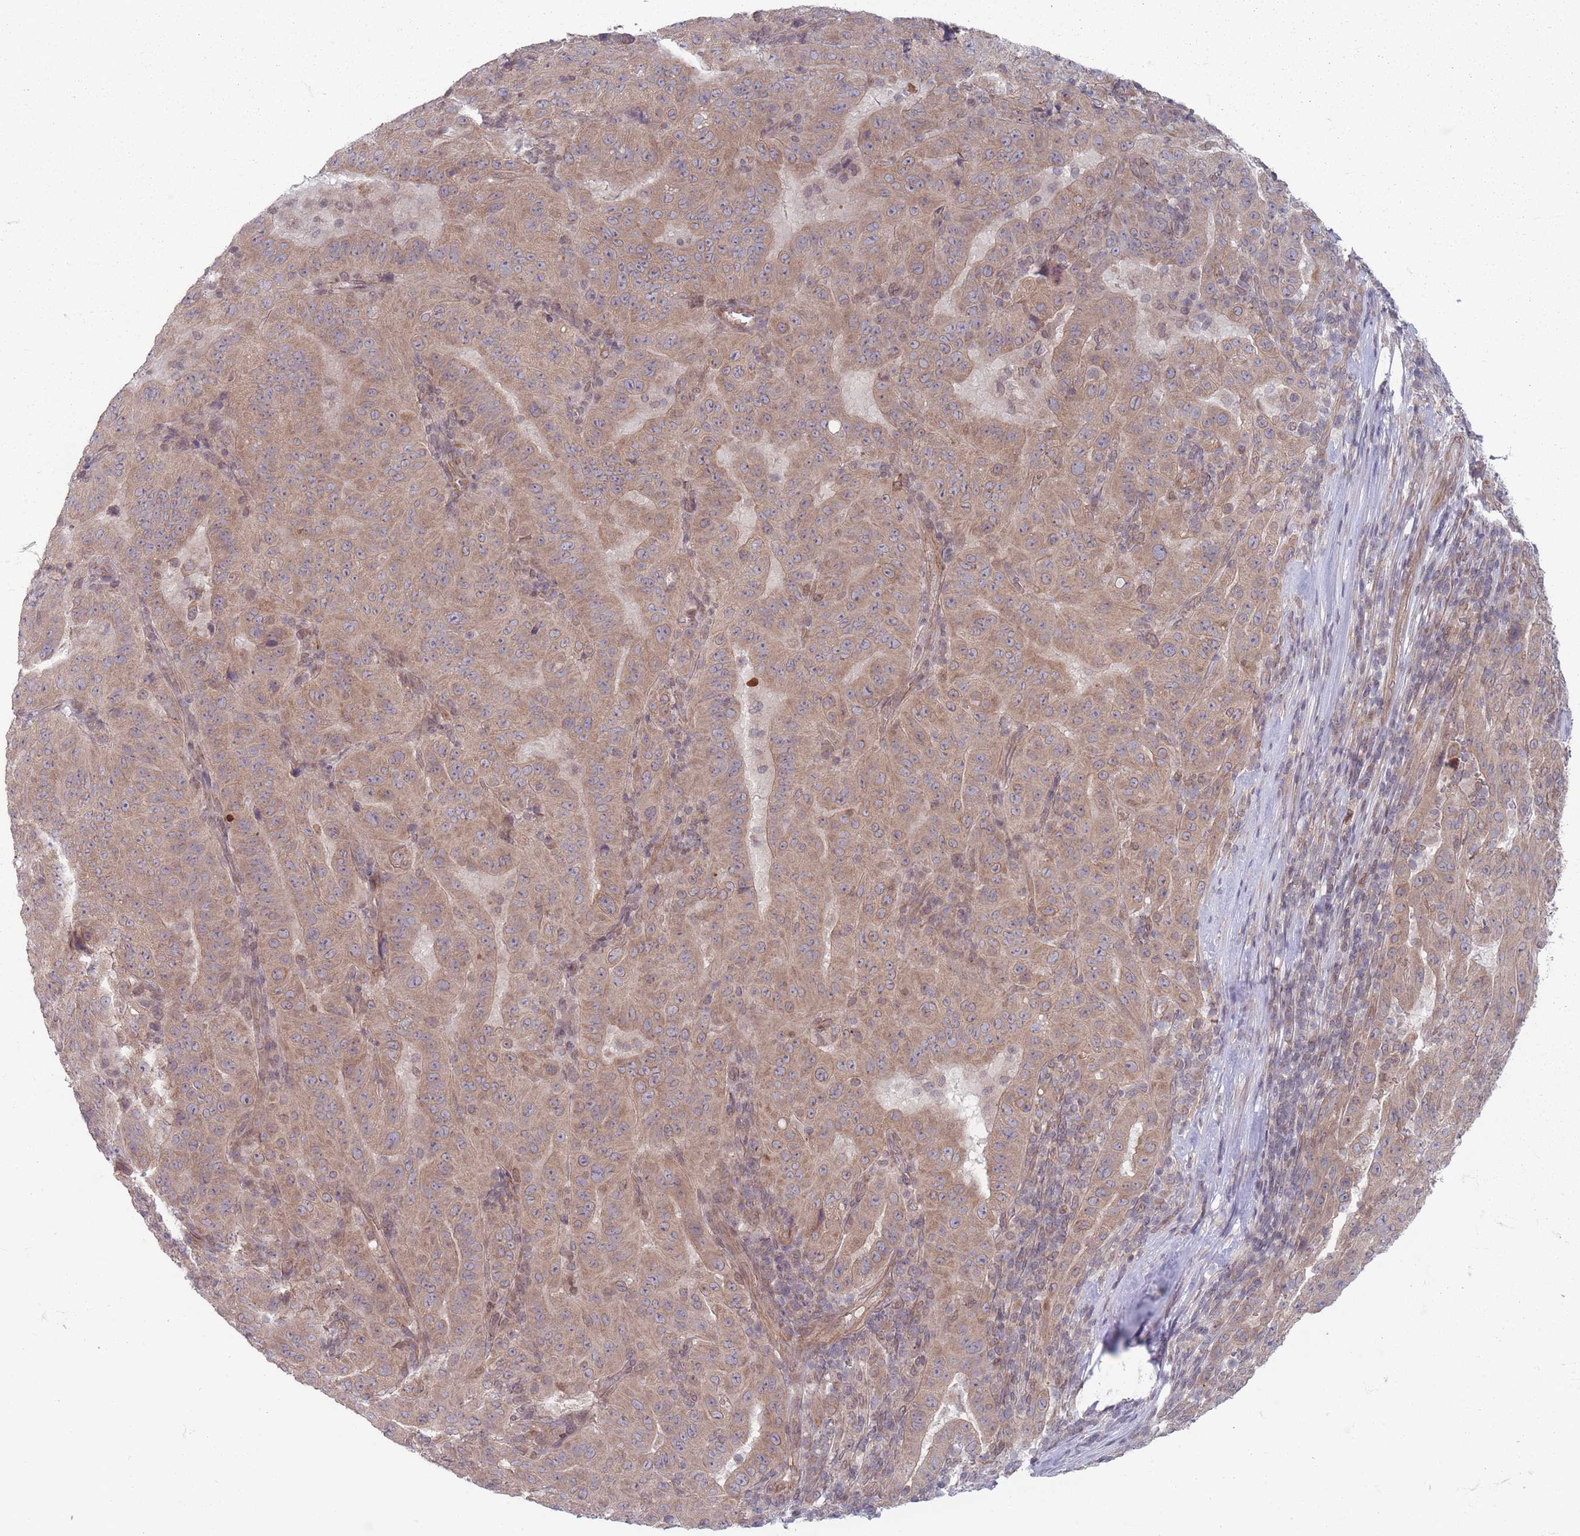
{"staining": {"intensity": "moderate", "quantity": ">75%", "location": "cytoplasmic/membranous"}, "tissue": "pancreatic cancer", "cell_type": "Tumor cells", "image_type": "cancer", "snomed": [{"axis": "morphology", "description": "Adenocarcinoma, NOS"}, {"axis": "topography", "description": "Pancreas"}], "caption": "Adenocarcinoma (pancreatic) stained for a protein exhibits moderate cytoplasmic/membranous positivity in tumor cells.", "gene": "VRK2", "patient": {"sex": "male", "age": 63}}